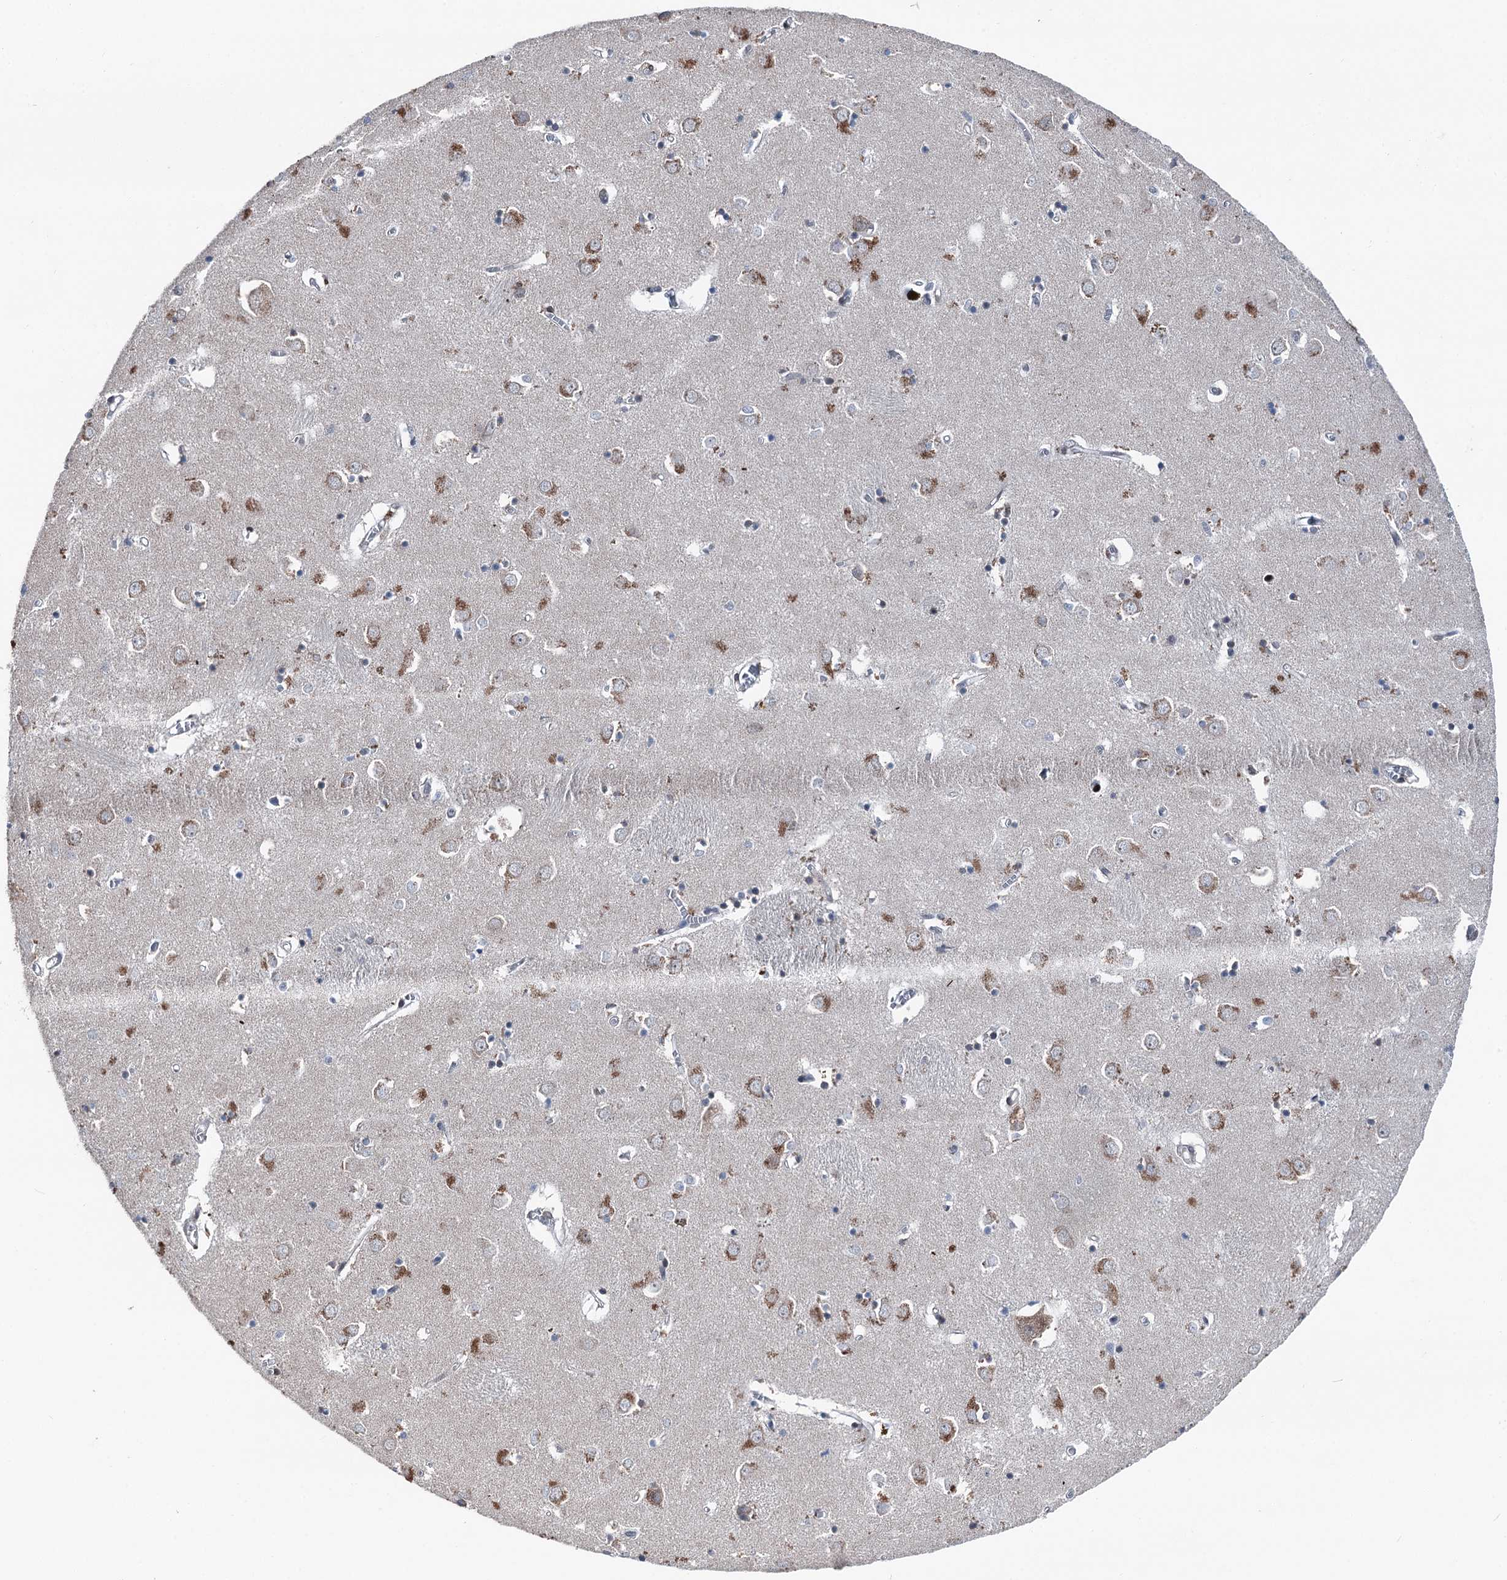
{"staining": {"intensity": "moderate", "quantity": "<25%", "location": "cytoplasmic/membranous"}, "tissue": "caudate", "cell_type": "Glial cells", "image_type": "normal", "snomed": [{"axis": "morphology", "description": "Normal tissue, NOS"}, {"axis": "topography", "description": "Lateral ventricle wall"}], "caption": "Glial cells demonstrate low levels of moderate cytoplasmic/membranous staining in about <25% of cells in unremarkable caudate.", "gene": "MRPL14", "patient": {"sex": "male", "age": 70}}